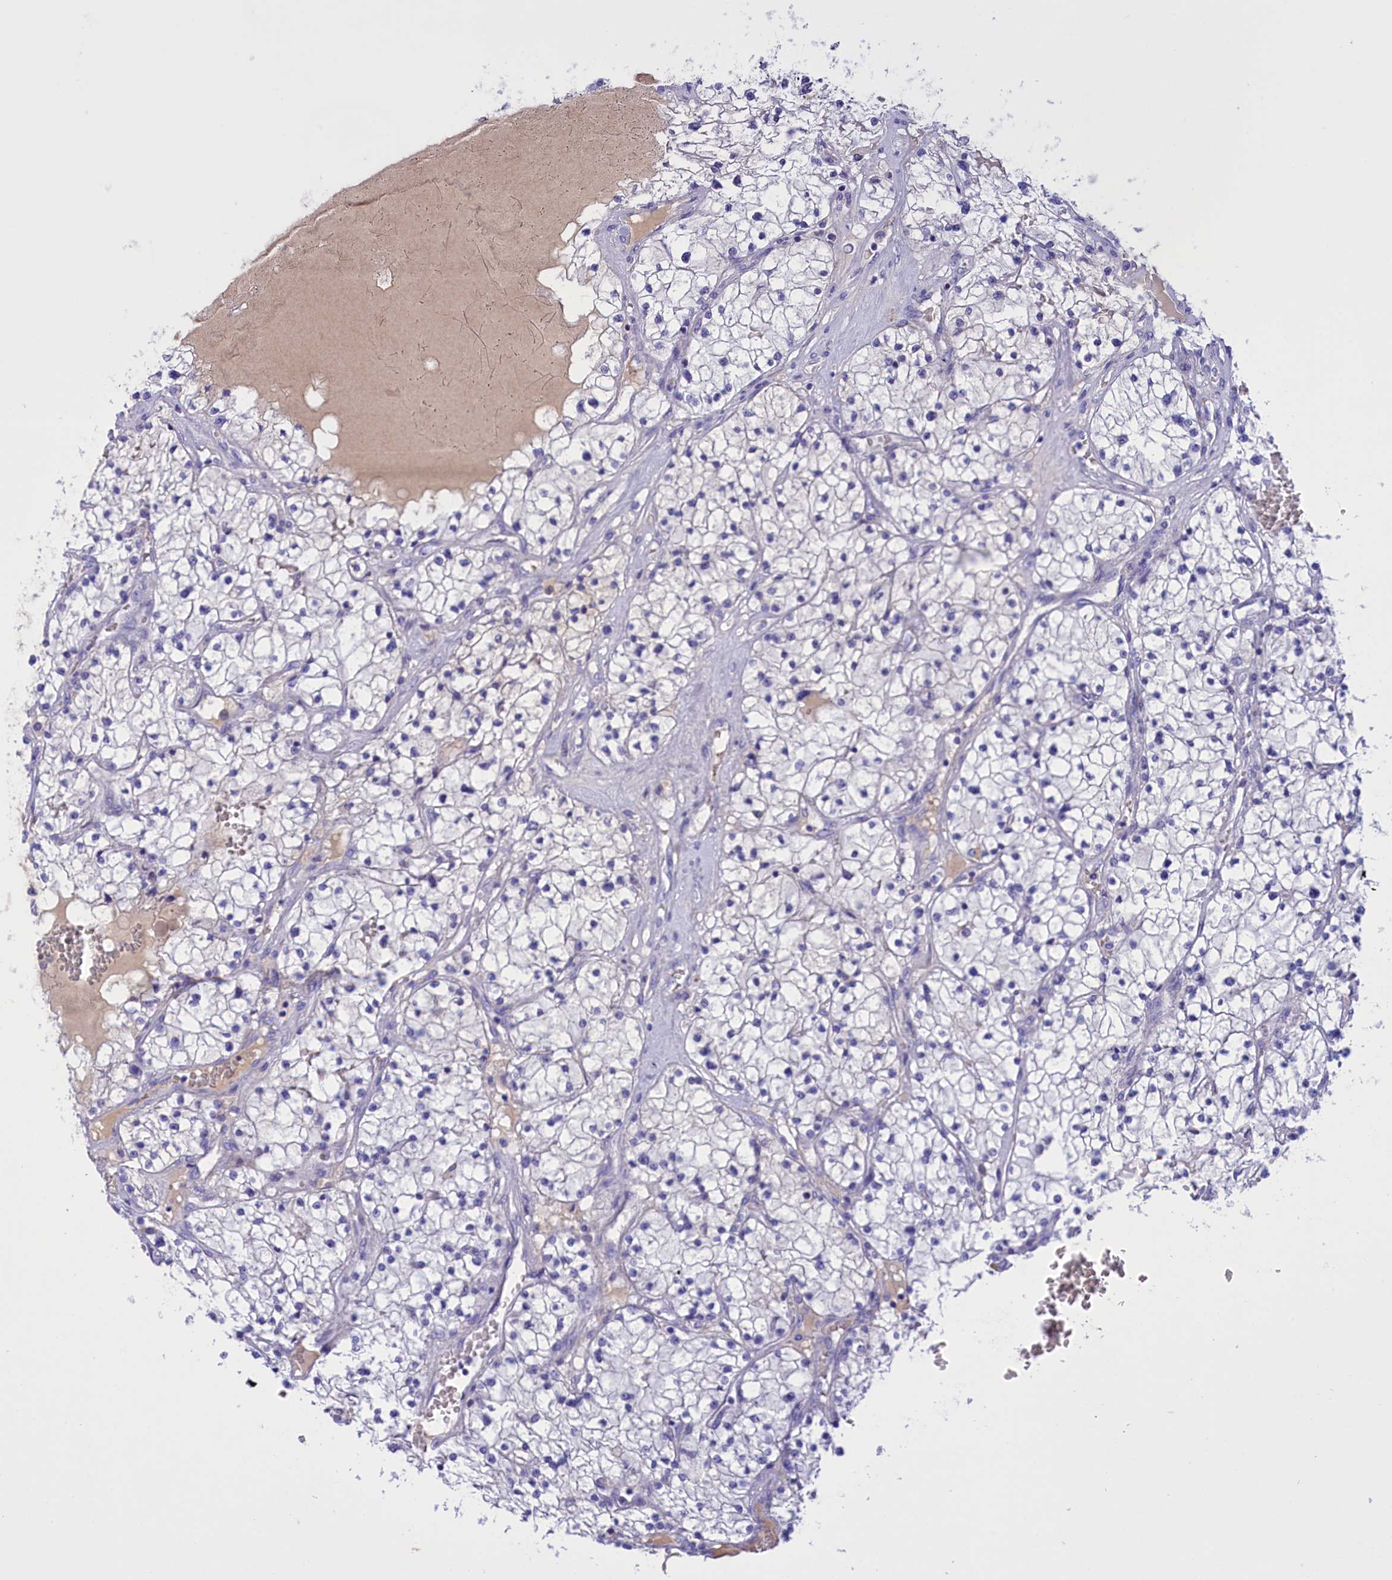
{"staining": {"intensity": "negative", "quantity": "none", "location": "none"}, "tissue": "renal cancer", "cell_type": "Tumor cells", "image_type": "cancer", "snomed": [{"axis": "morphology", "description": "Normal tissue, NOS"}, {"axis": "morphology", "description": "Adenocarcinoma, NOS"}, {"axis": "topography", "description": "Kidney"}], "caption": "The micrograph displays no significant staining in tumor cells of adenocarcinoma (renal).", "gene": "PROK2", "patient": {"sex": "male", "age": 68}}